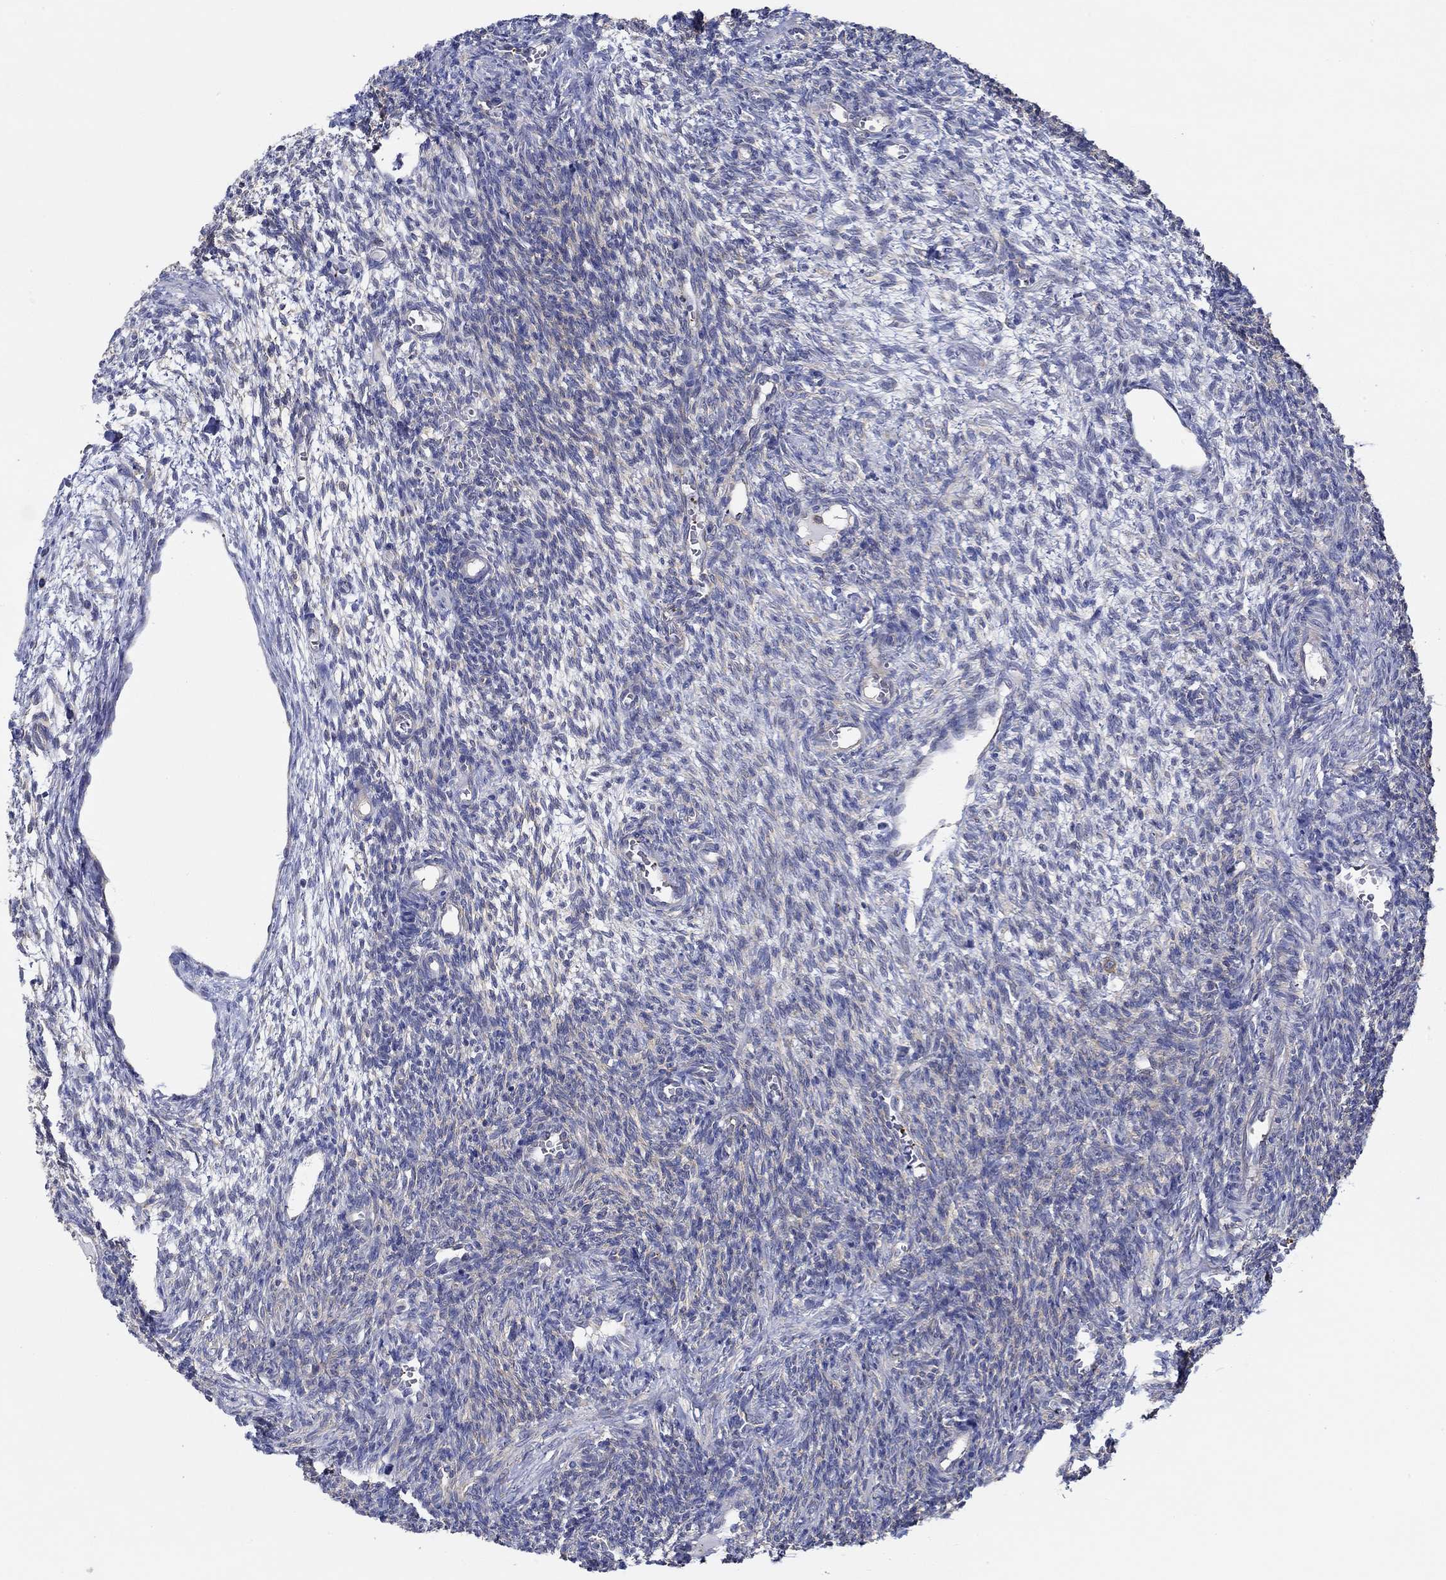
{"staining": {"intensity": "moderate", "quantity": "25%-75%", "location": "cytoplasmic/membranous"}, "tissue": "ovary", "cell_type": "Follicle cells", "image_type": "normal", "snomed": [{"axis": "morphology", "description": "Normal tissue, NOS"}, {"axis": "topography", "description": "Ovary"}], "caption": "The immunohistochemical stain shows moderate cytoplasmic/membranous expression in follicle cells of normal ovary. (Brightfield microscopy of DAB IHC at high magnification).", "gene": "SLC27A3", "patient": {"sex": "female", "age": 27}}